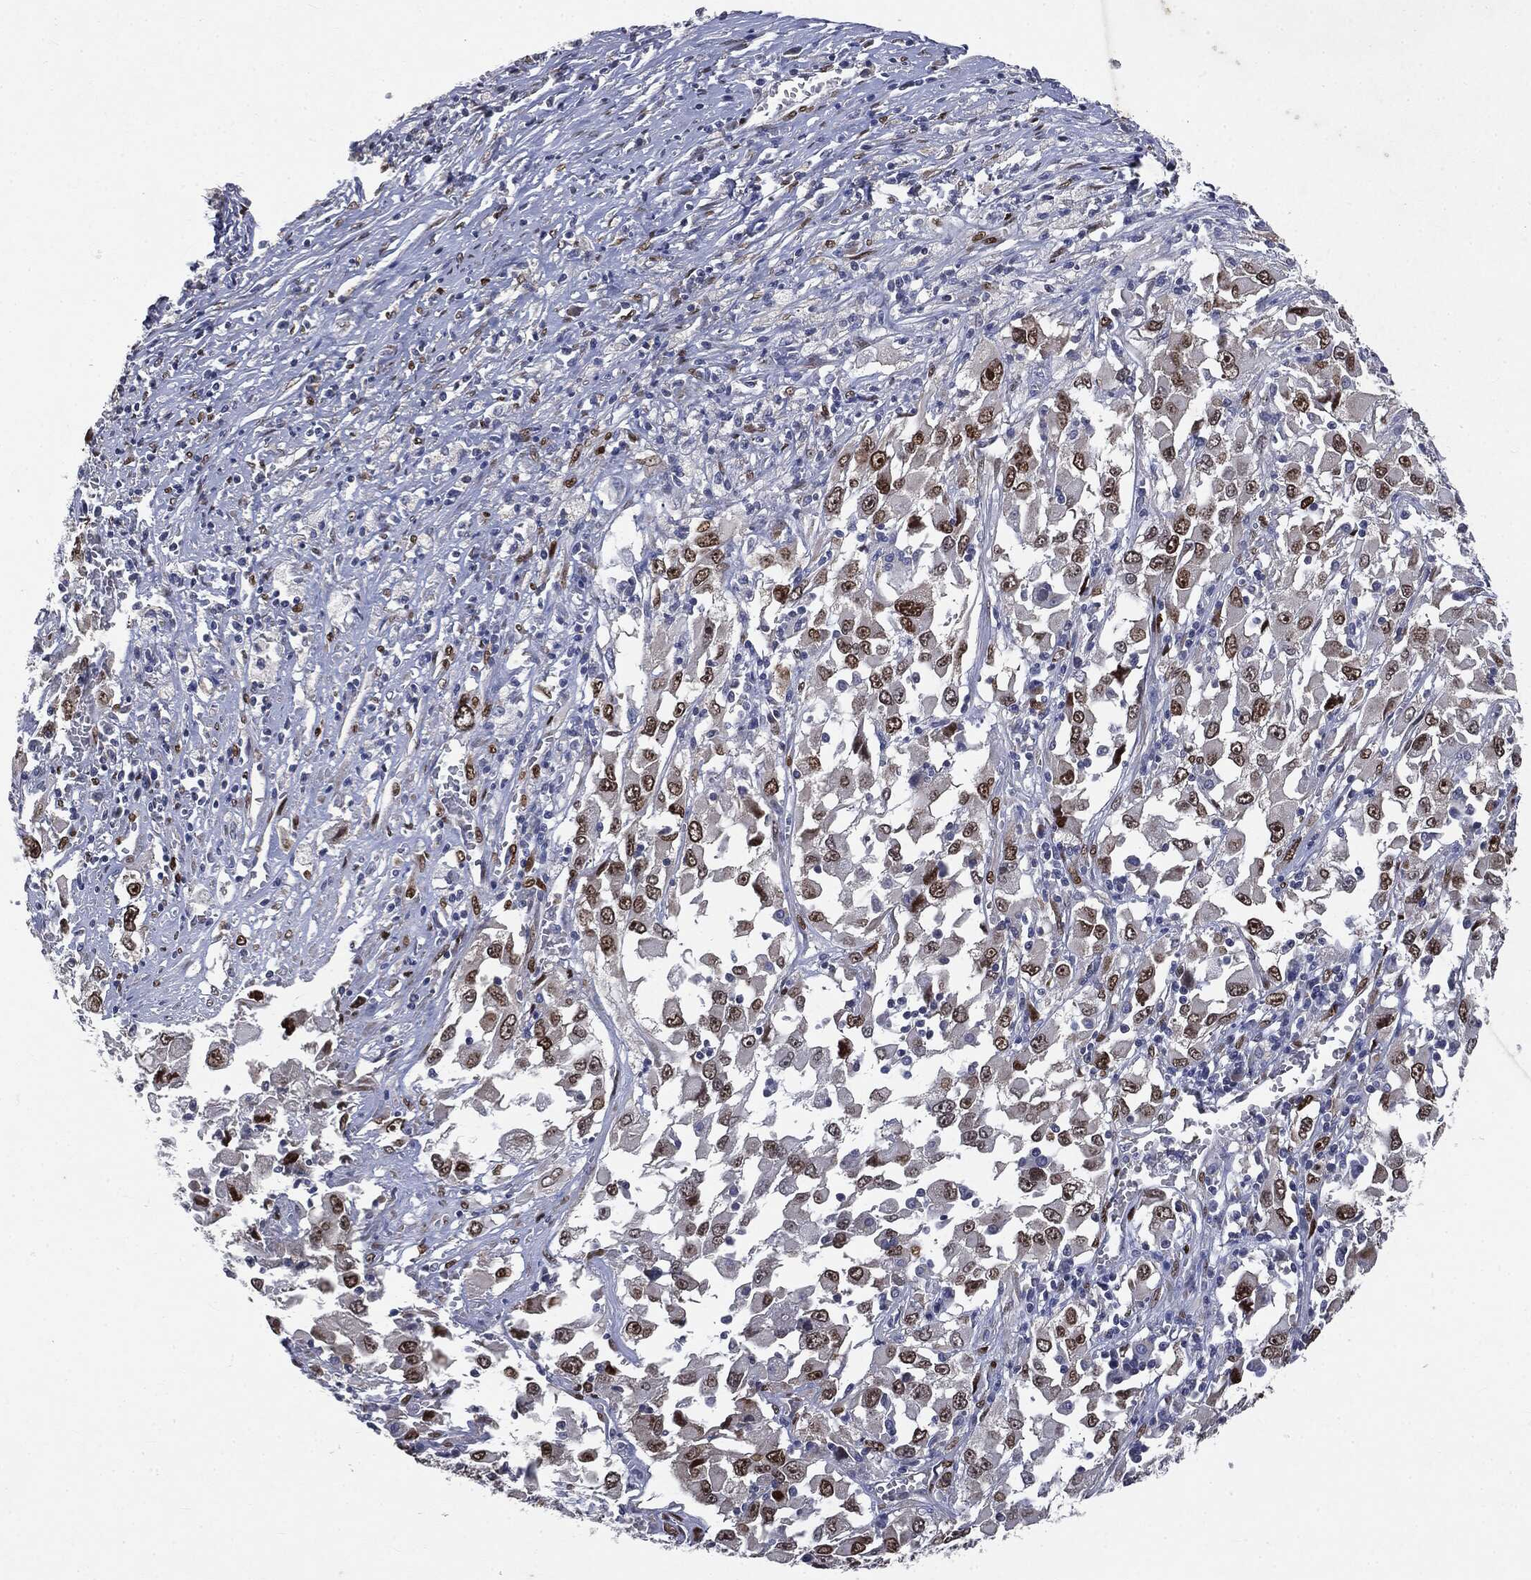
{"staining": {"intensity": "moderate", "quantity": "25%-75%", "location": "nuclear"}, "tissue": "melanoma", "cell_type": "Tumor cells", "image_type": "cancer", "snomed": [{"axis": "morphology", "description": "Malignant melanoma, Metastatic site"}, {"axis": "topography", "description": "Soft tissue"}], "caption": "Immunohistochemical staining of malignant melanoma (metastatic site) exhibits medium levels of moderate nuclear expression in approximately 25%-75% of tumor cells.", "gene": "CASD1", "patient": {"sex": "male", "age": 50}}